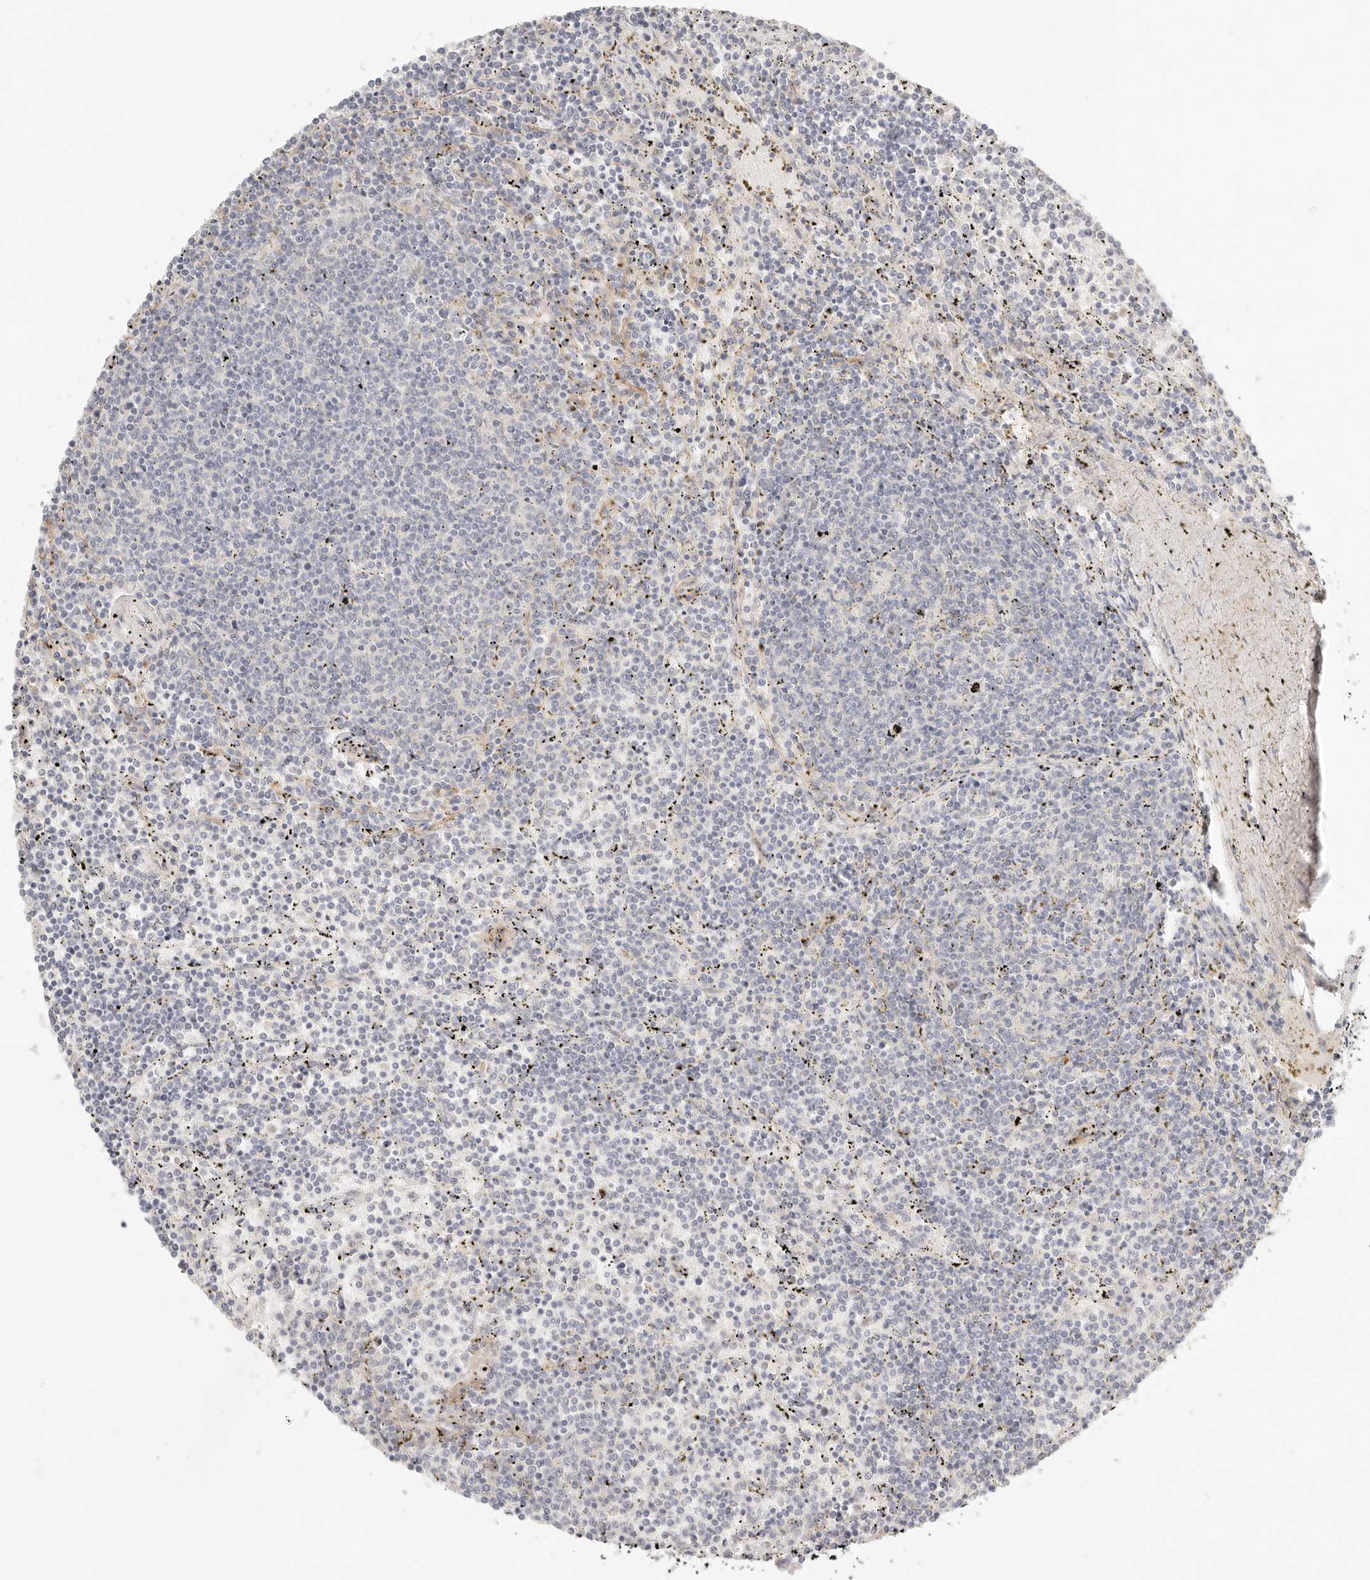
{"staining": {"intensity": "negative", "quantity": "none", "location": "none"}, "tissue": "lymphoma", "cell_type": "Tumor cells", "image_type": "cancer", "snomed": [{"axis": "morphology", "description": "Malignant lymphoma, non-Hodgkin's type, Low grade"}, {"axis": "topography", "description": "Spleen"}], "caption": "An image of human lymphoma is negative for staining in tumor cells. (Brightfield microscopy of DAB immunohistochemistry at high magnification).", "gene": "CEP120", "patient": {"sex": "female", "age": 50}}